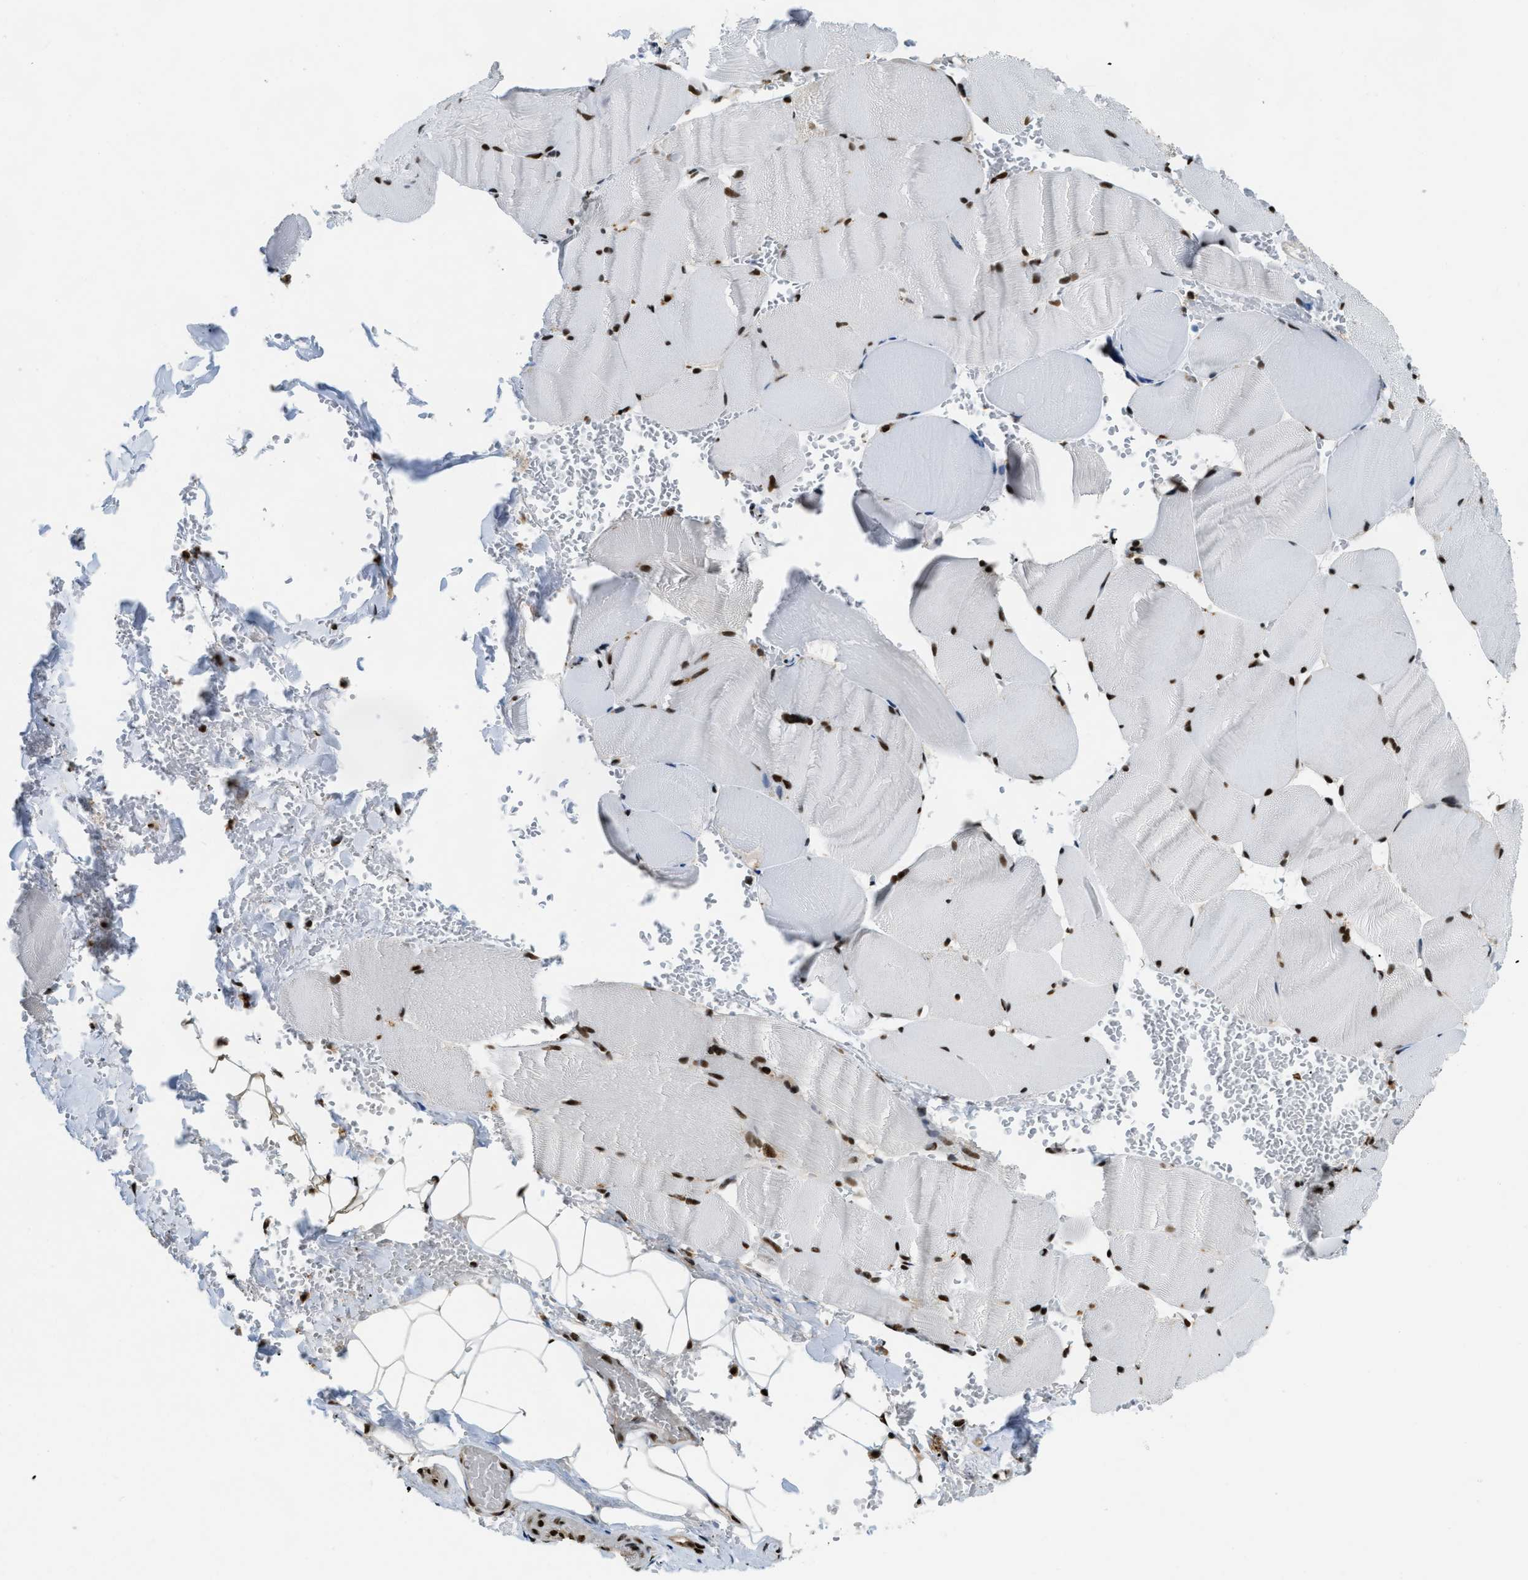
{"staining": {"intensity": "strong", "quantity": ">75%", "location": "nuclear"}, "tissue": "skeletal muscle", "cell_type": "Myocytes", "image_type": "normal", "snomed": [{"axis": "morphology", "description": "Normal tissue, NOS"}, {"axis": "topography", "description": "Skin"}, {"axis": "topography", "description": "Skeletal muscle"}], "caption": "Immunohistochemistry (DAB (3,3'-diaminobenzidine)) staining of normal human skeletal muscle exhibits strong nuclear protein positivity in about >75% of myocytes.", "gene": "NUMA1", "patient": {"sex": "male", "age": 83}}